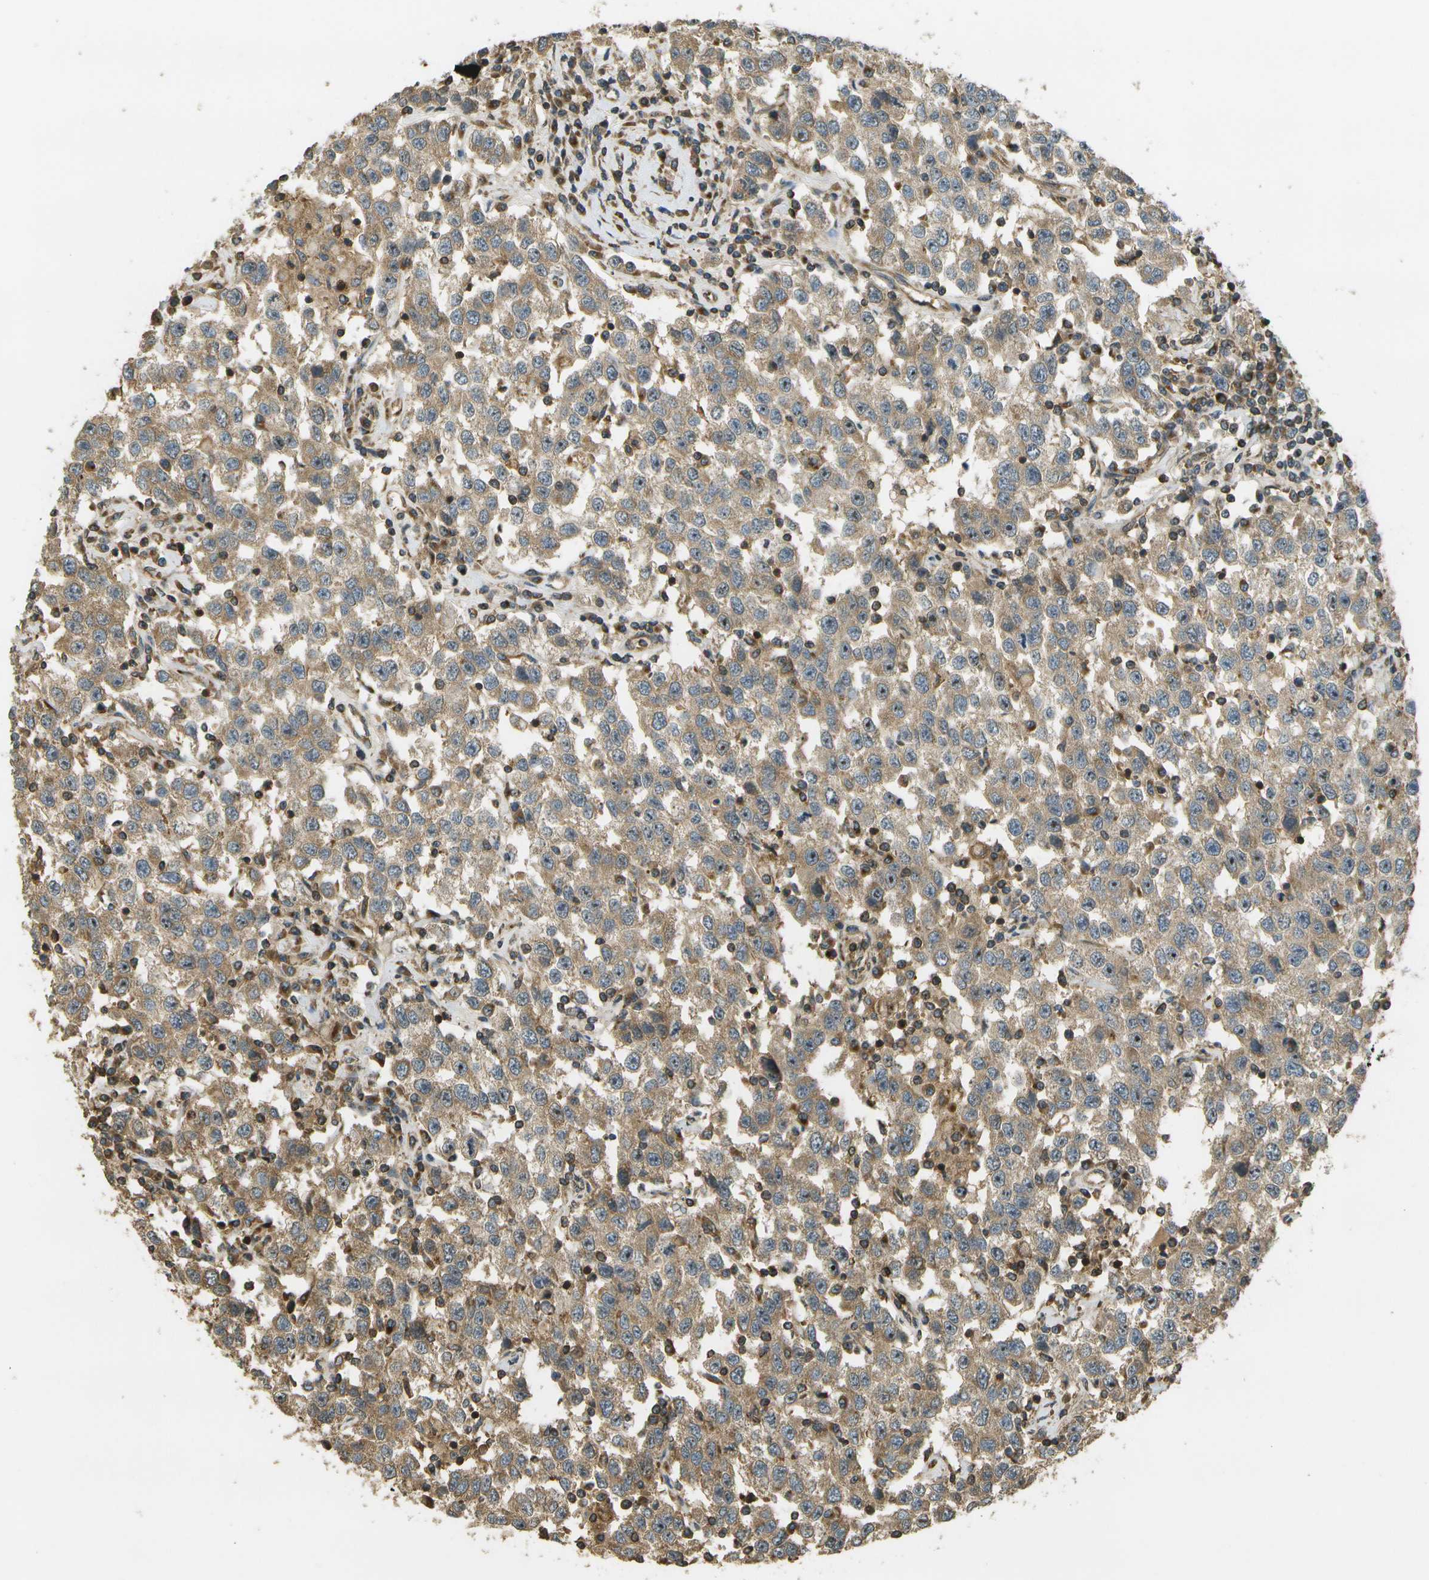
{"staining": {"intensity": "moderate", "quantity": ">75%", "location": "cytoplasmic/membranous"}, "tissue": "testis cancer", "cell_type": "Tumor cells", "image_type": "cancer", "snomed": [{"axis": "morphology", "description": "Seminoma, NOS"}, {"axis": "topography", "description": "Testis"}], "caption": "Immunohistochemical staining of seminoma (testis) displays moderate cytoplasmic/membranous protein positivity in about >75% of tumor cells.", "gene": "LRP12", "patient": {"sex": "male", "age": 41}}